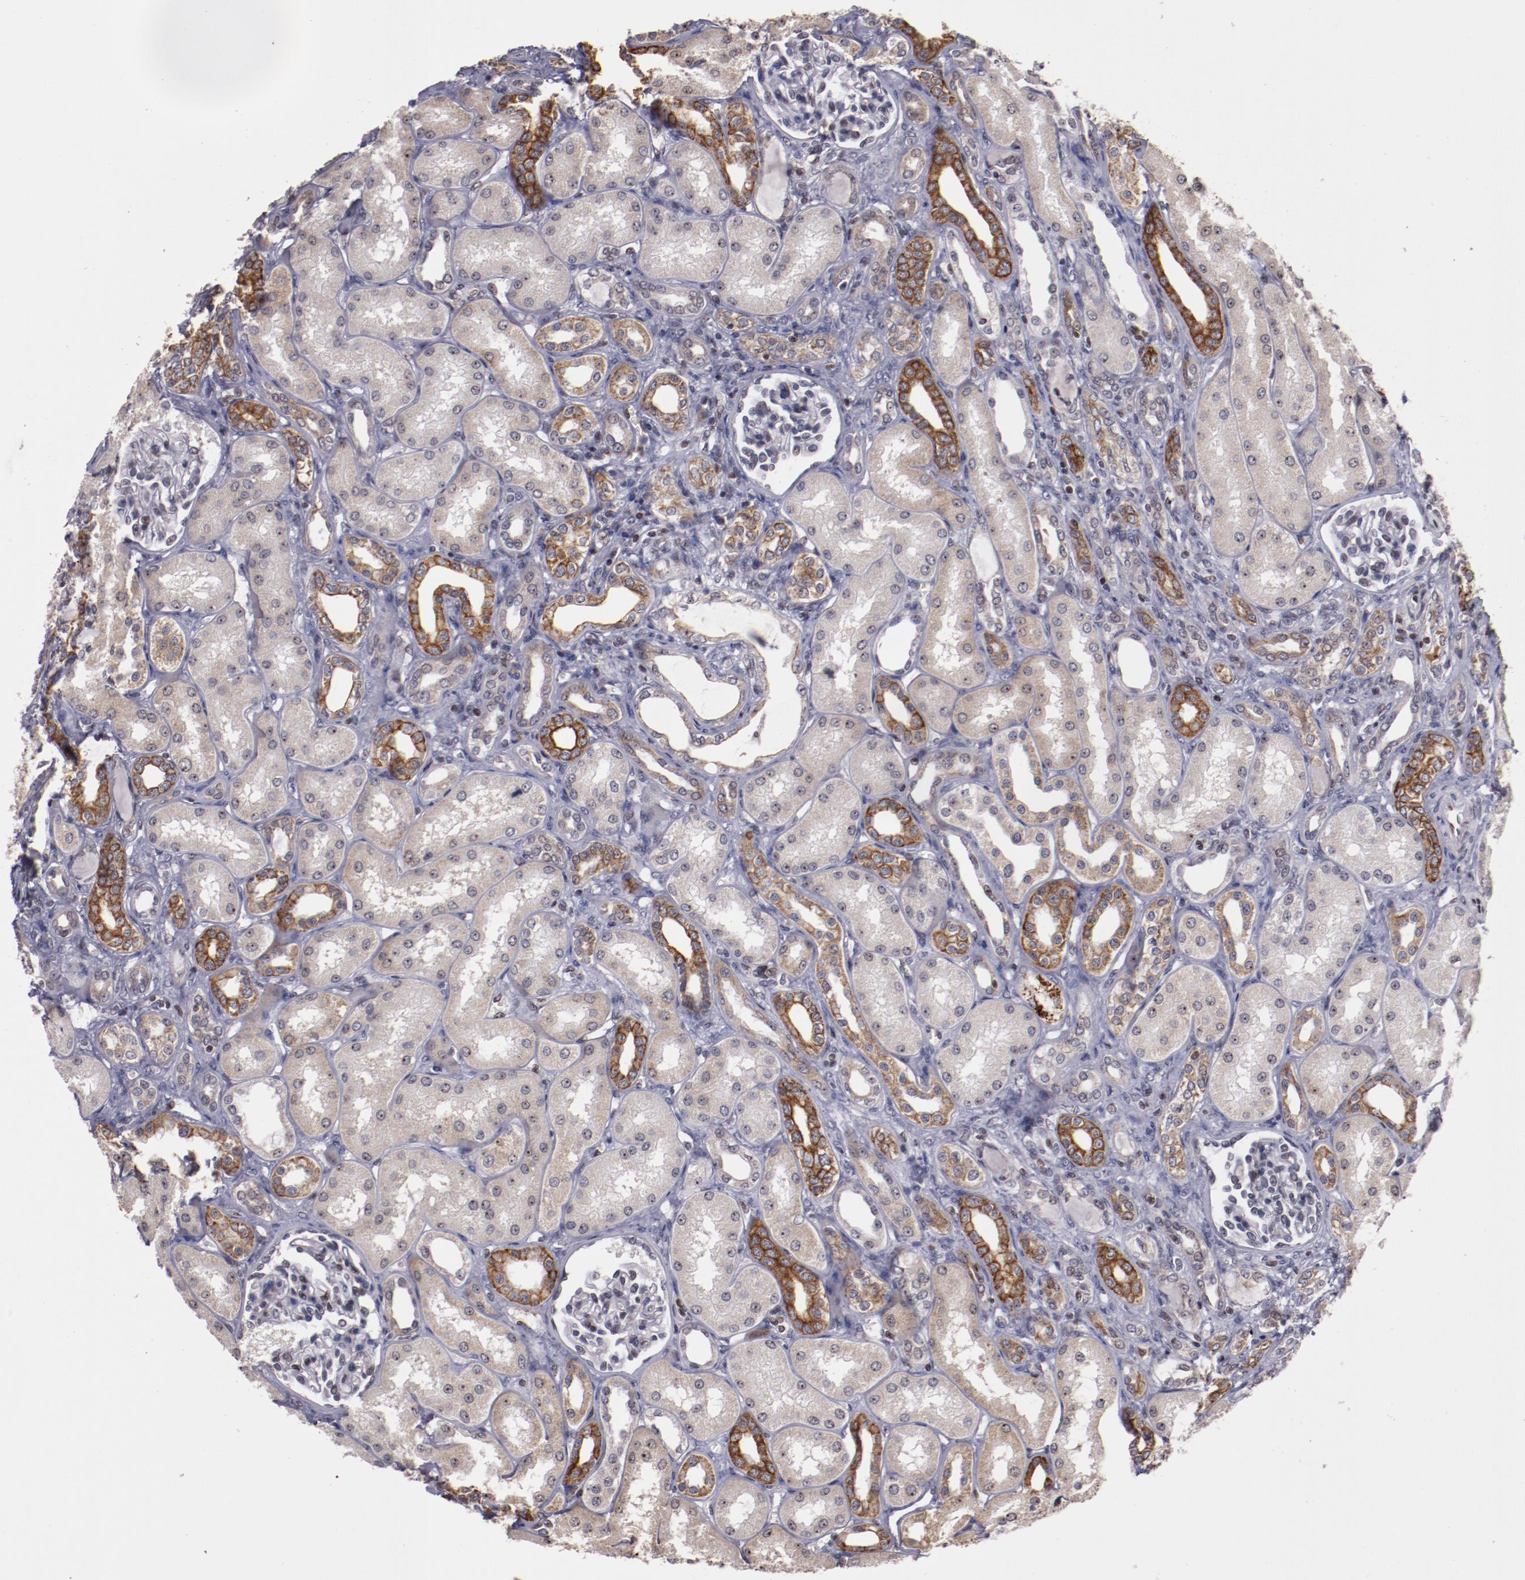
{"staining": {"intensity": "weak", "quantity": "25%-75%", "location": "nuclear"}, "tissue": "kidney", "cell_type": "Cells in glomeruli", "image_type": "normal", "snomed": [{"axis": "morphology", "description": "Normal tissue, NOS"}, {"axis": "topography", "description": "Kidney"}], "caption": "Immunohistochemistry photomicrograph of unremarkable kidney stained for a protein (brown), which exhibits low levels of weak nuclear positivity in about 25%-75% of cells in glomeruli.", "gene": "DDX24", "patient": {"sex": "male", "age": 7}}